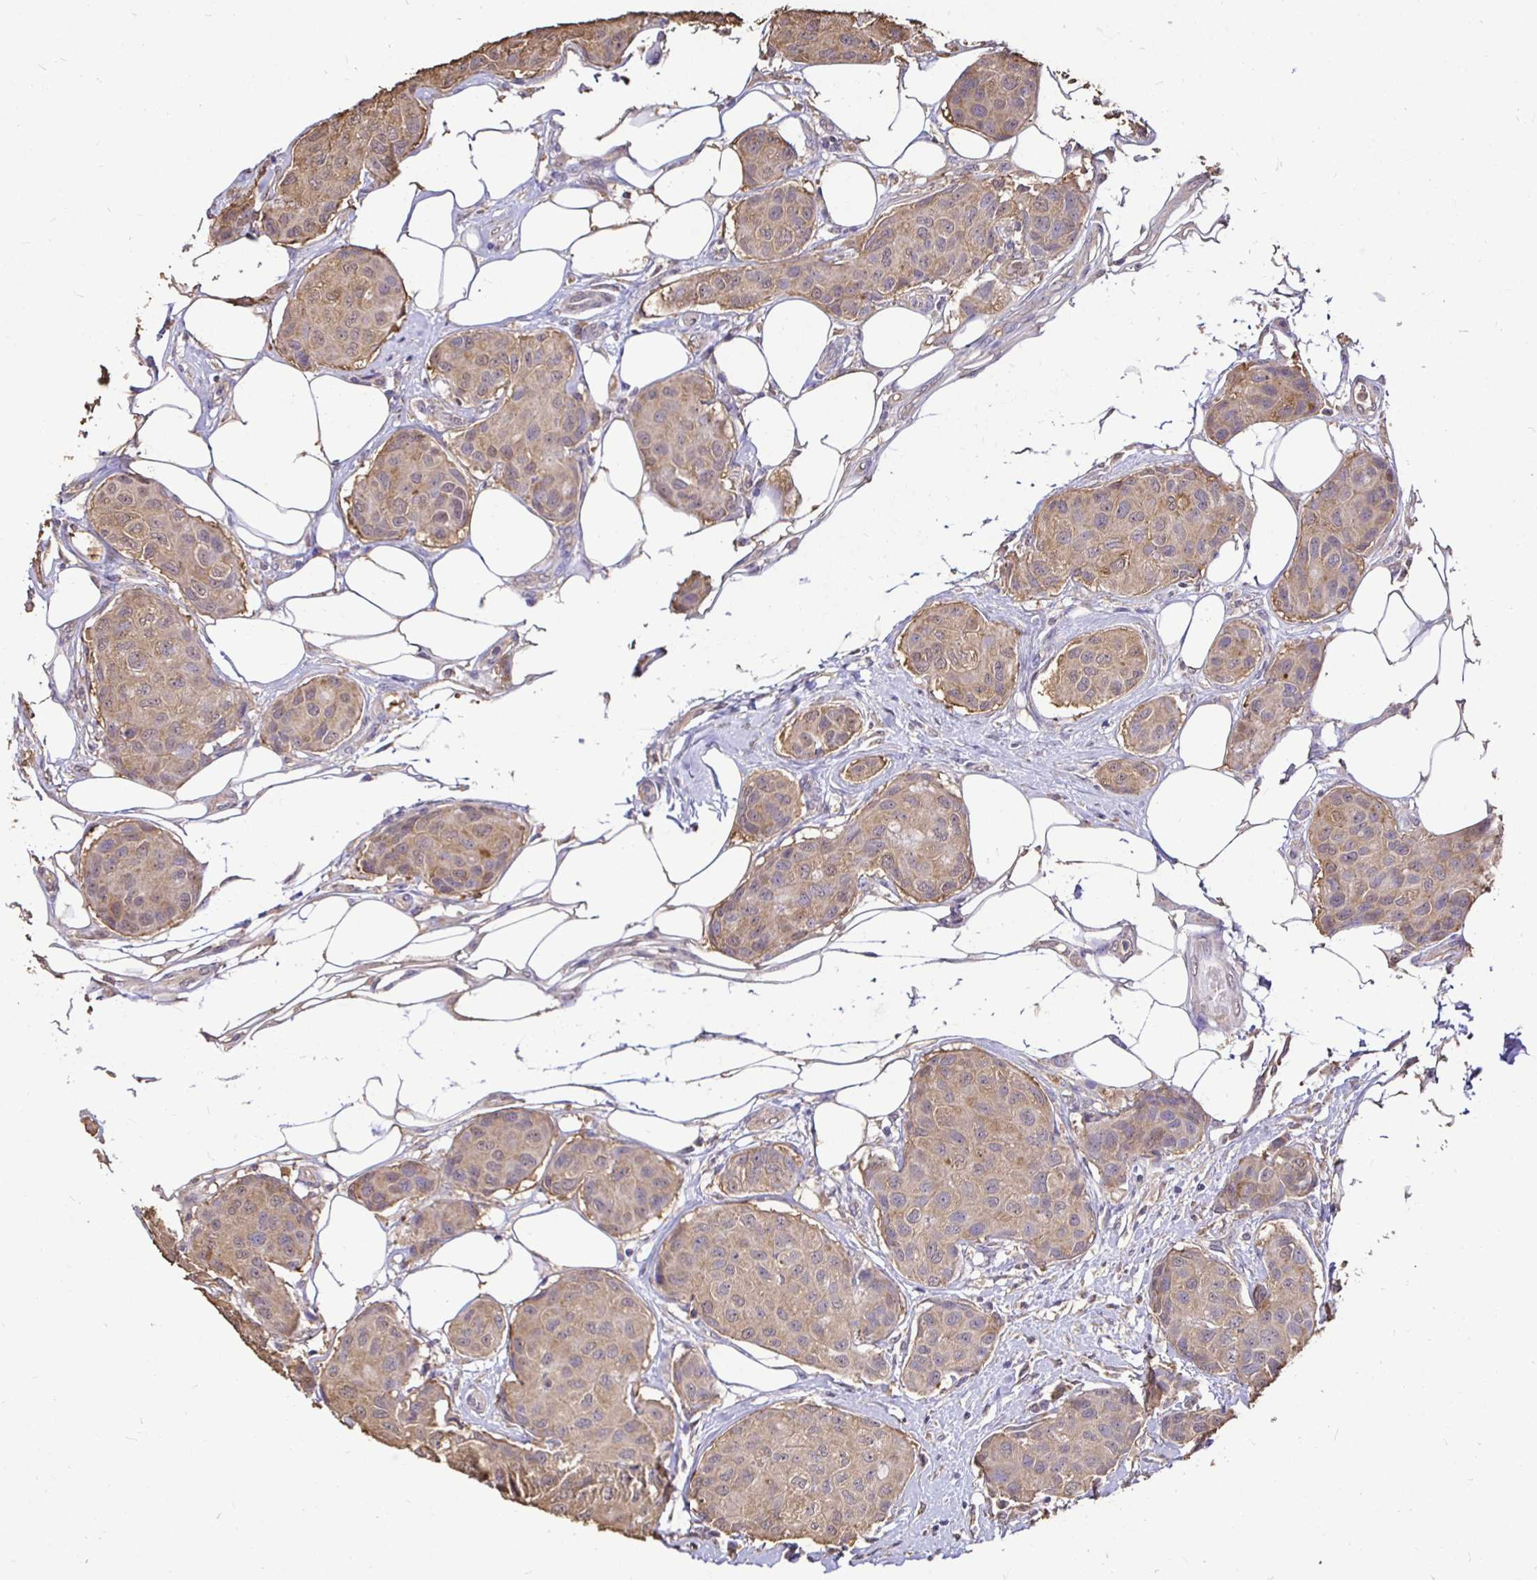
{"staining": {"intensity": "weak", "quantity": ">75%", "location": "cytoplasmic/membranous"}, "tissue": "breast cancer", "cell_type": "Tumor cells", "image_type": "cancer", "snomed": [{"axis": "morphology", "description": "Duct carcinoma"}, {"axis": "topography", "description": "Breast"}, {"axis": "topography", "description": "Lymph node"}], "caption": "An immunohistochemistry (IHC) micrograph of tumor tissue is shown. Protein staining in brown shows weak cytoplasmic/membranous positivity in infiltrating ductal carcinoma (breast) within tumor cells. Ihc stains the protein of interest in brown and the nuclei are stained blue.", "gene": "MAPK8IP3", "patient": {"sex": "female", "age": 80}}